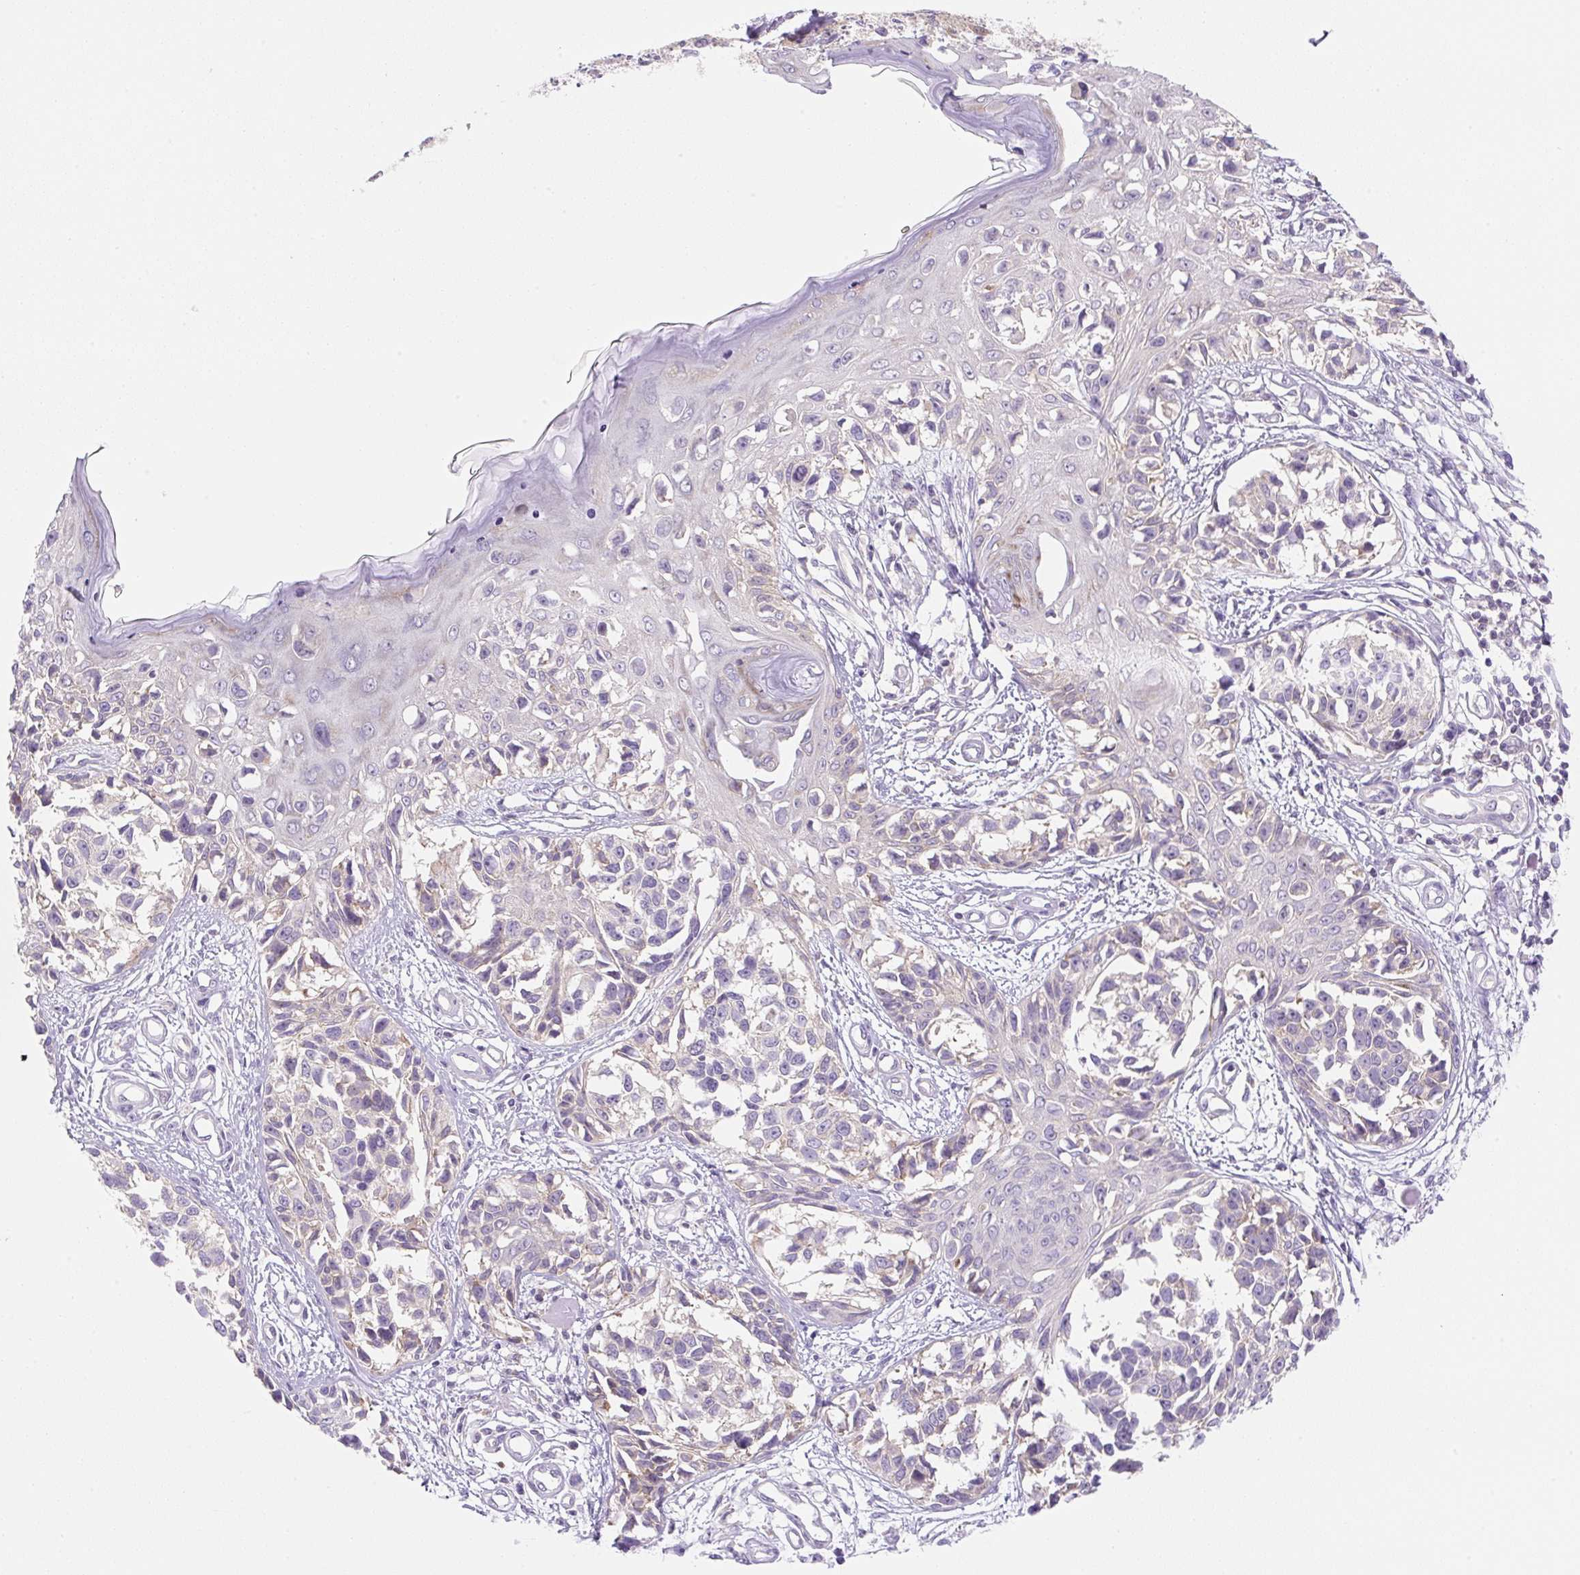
{"staining": {"intensity": "negative", "quantity": "none", "location": "none"}, "tissue": "melanoma", "cell_type": "Tumor cells", "image_type": "cancer", "snomed": [{"axis": "morphology", "description": "Malignant melanoma, NOS"}, {"axis": "topography", "description": "Skin"}], "caption": "Malignant melanoma was stained to show a protein in brown. There is no significant expression in tumor cells.", "gene": "RPL18A", "patient": {"sex": "male", "age": 73}}